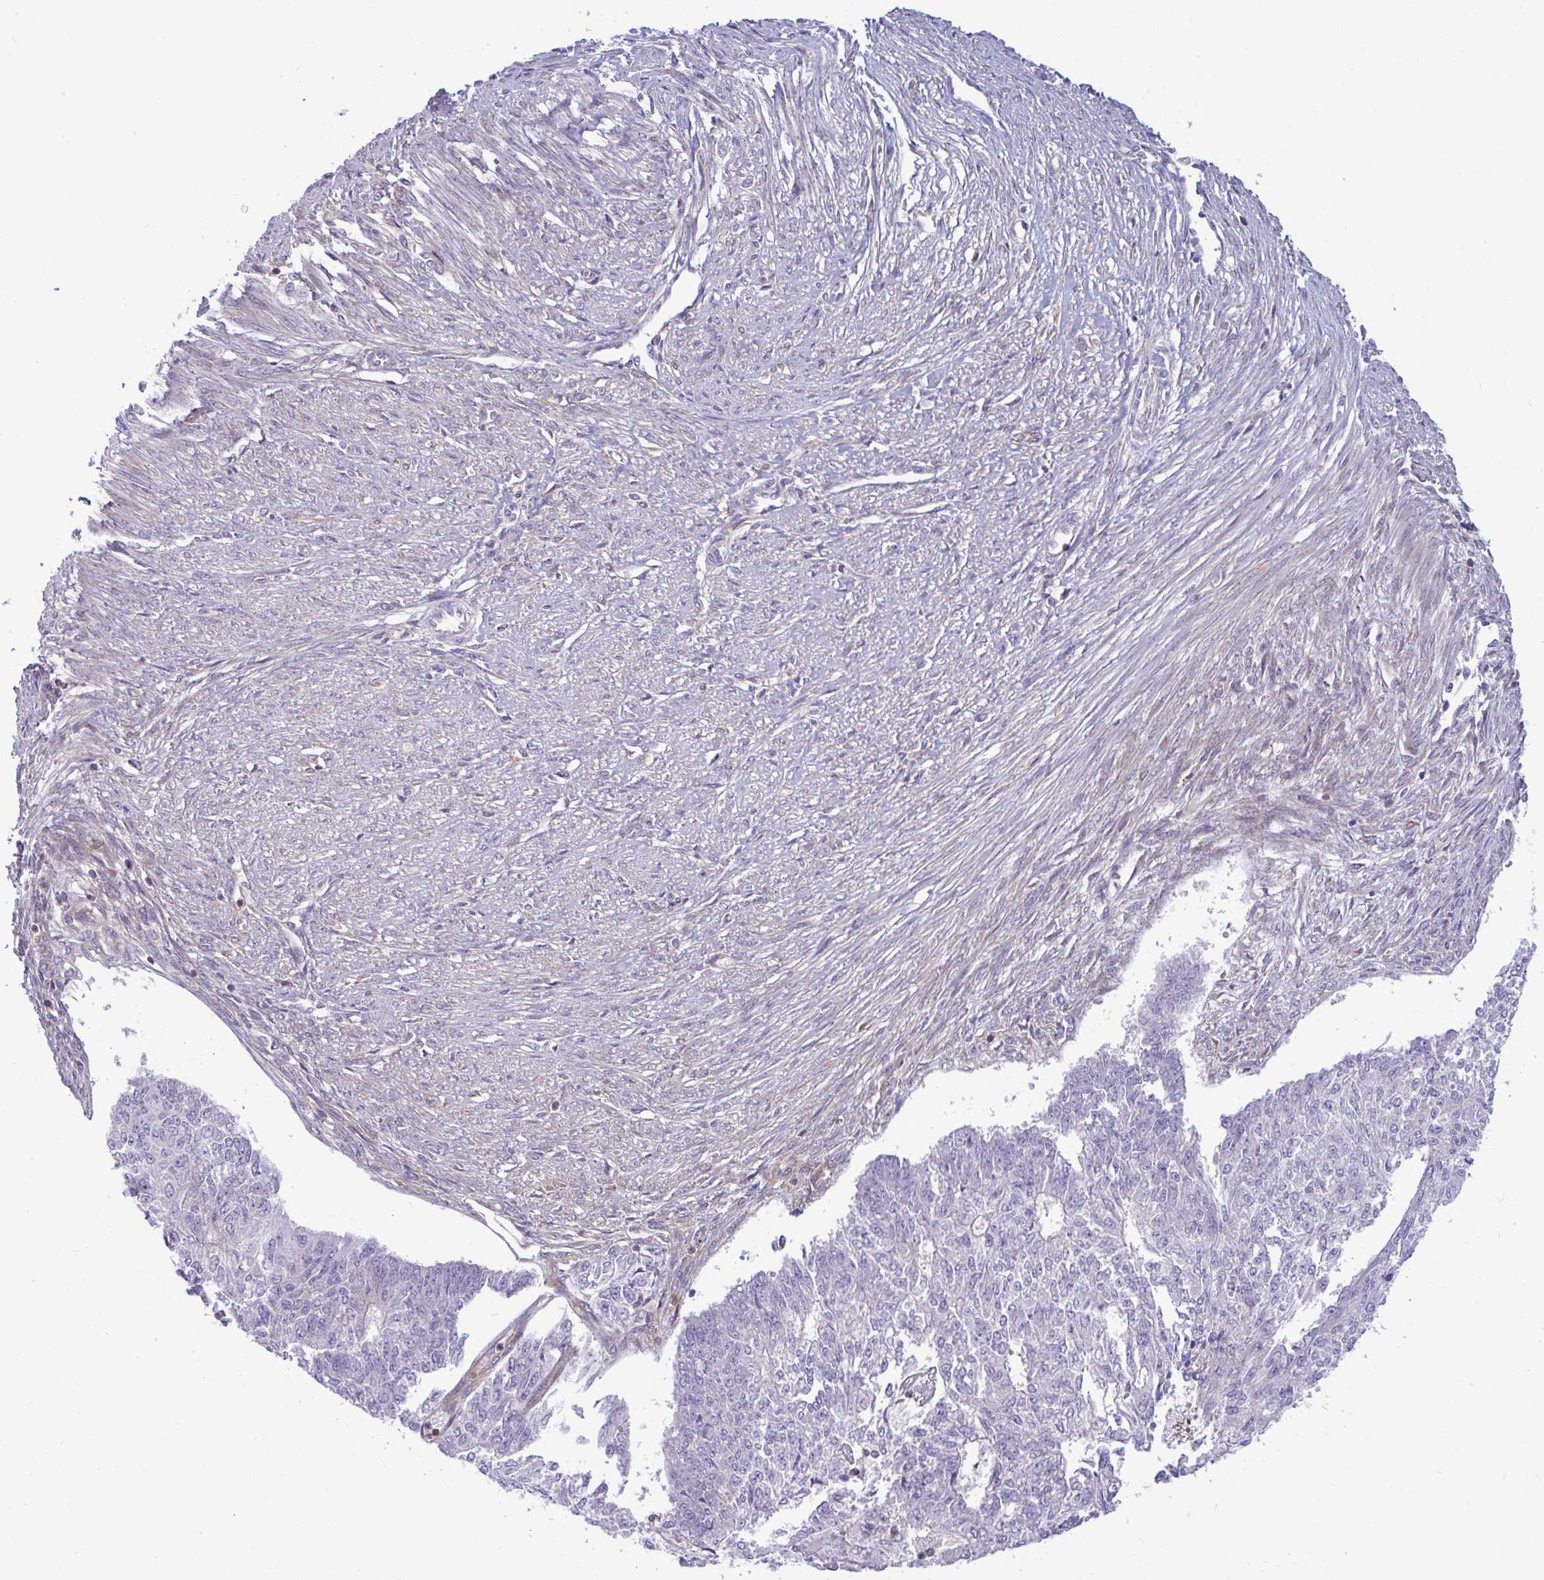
{"staining": {"intensity": "negative", "quantity": "none", "location": "none"}, "tissue": "endometrial cancer", "cell_type": "Tumor cells", "image_type": "cancer", "snomed": [{"axis": "morphology", "description": "Adenocarcinoma, NOS"}, {"axis": "topography", "description": "Endometrium"}], "caption": "An IHC histopathology image of adenocarcinoma (endometrial) is shown. There is no staining in tumor cells of adenocarcinoma (endometrial).", "gene": "TSC22D3", "patient": {"sex": "female", "age": 32}}